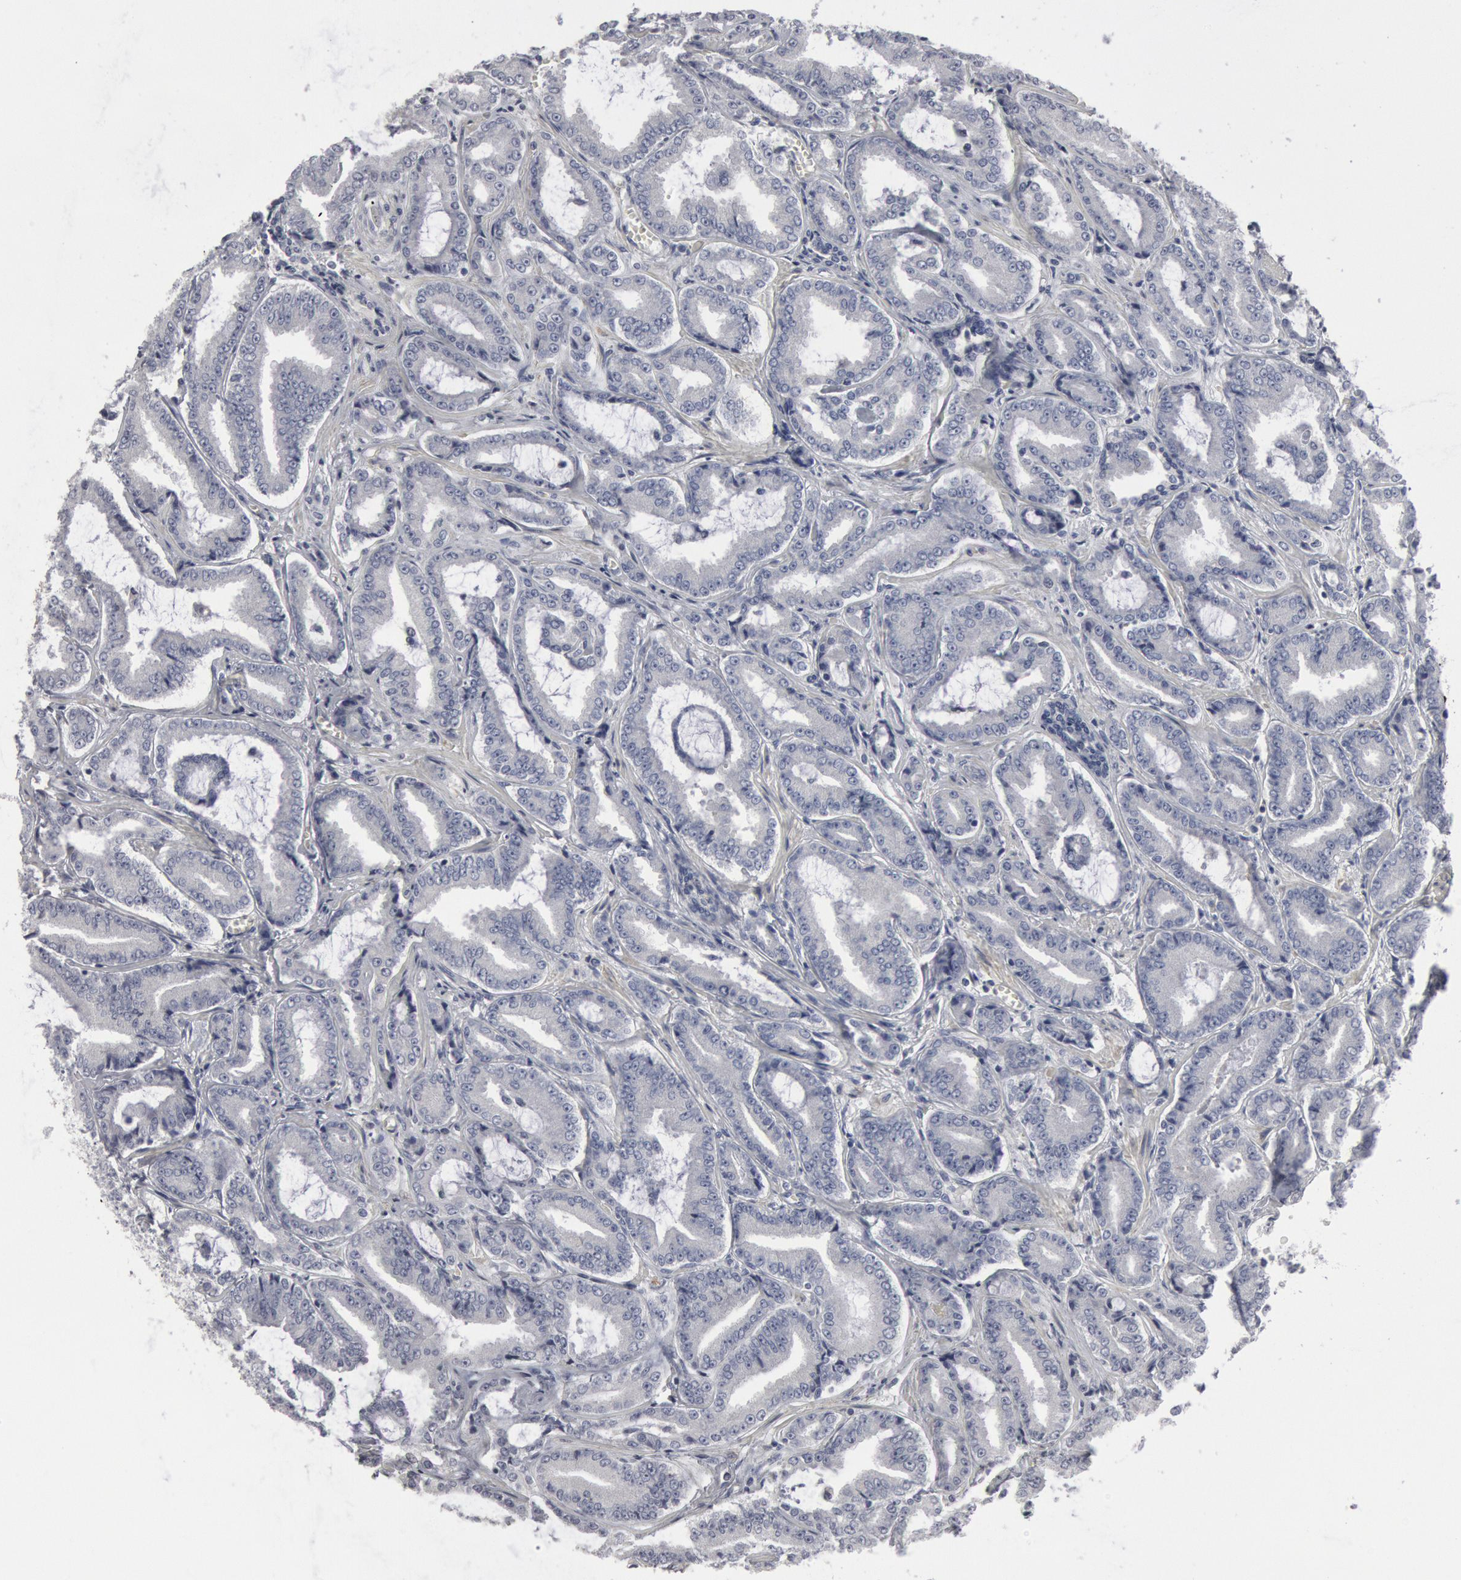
{"staining": {"intensity": "negative", "quantity": "none", "location": "none"}, "tissue": "prostate cancer", "cell_type": "Tumor cells", "image_type": "cancer", "snomed": [{"axis": "morphology", "description": "Adenocarcinoma, Low grade"}, {"axis": "topography", "description": "Prostate"}], "caption": "Immunohistochemistry micrograph of prostate low-grade adenocarcinoma stained for a protein (brown), which displays no positivity in tumor cells. Nuclei are stained in blue.", "gene": "DMC1", "patient": {"sex": "male", "age": 65}}